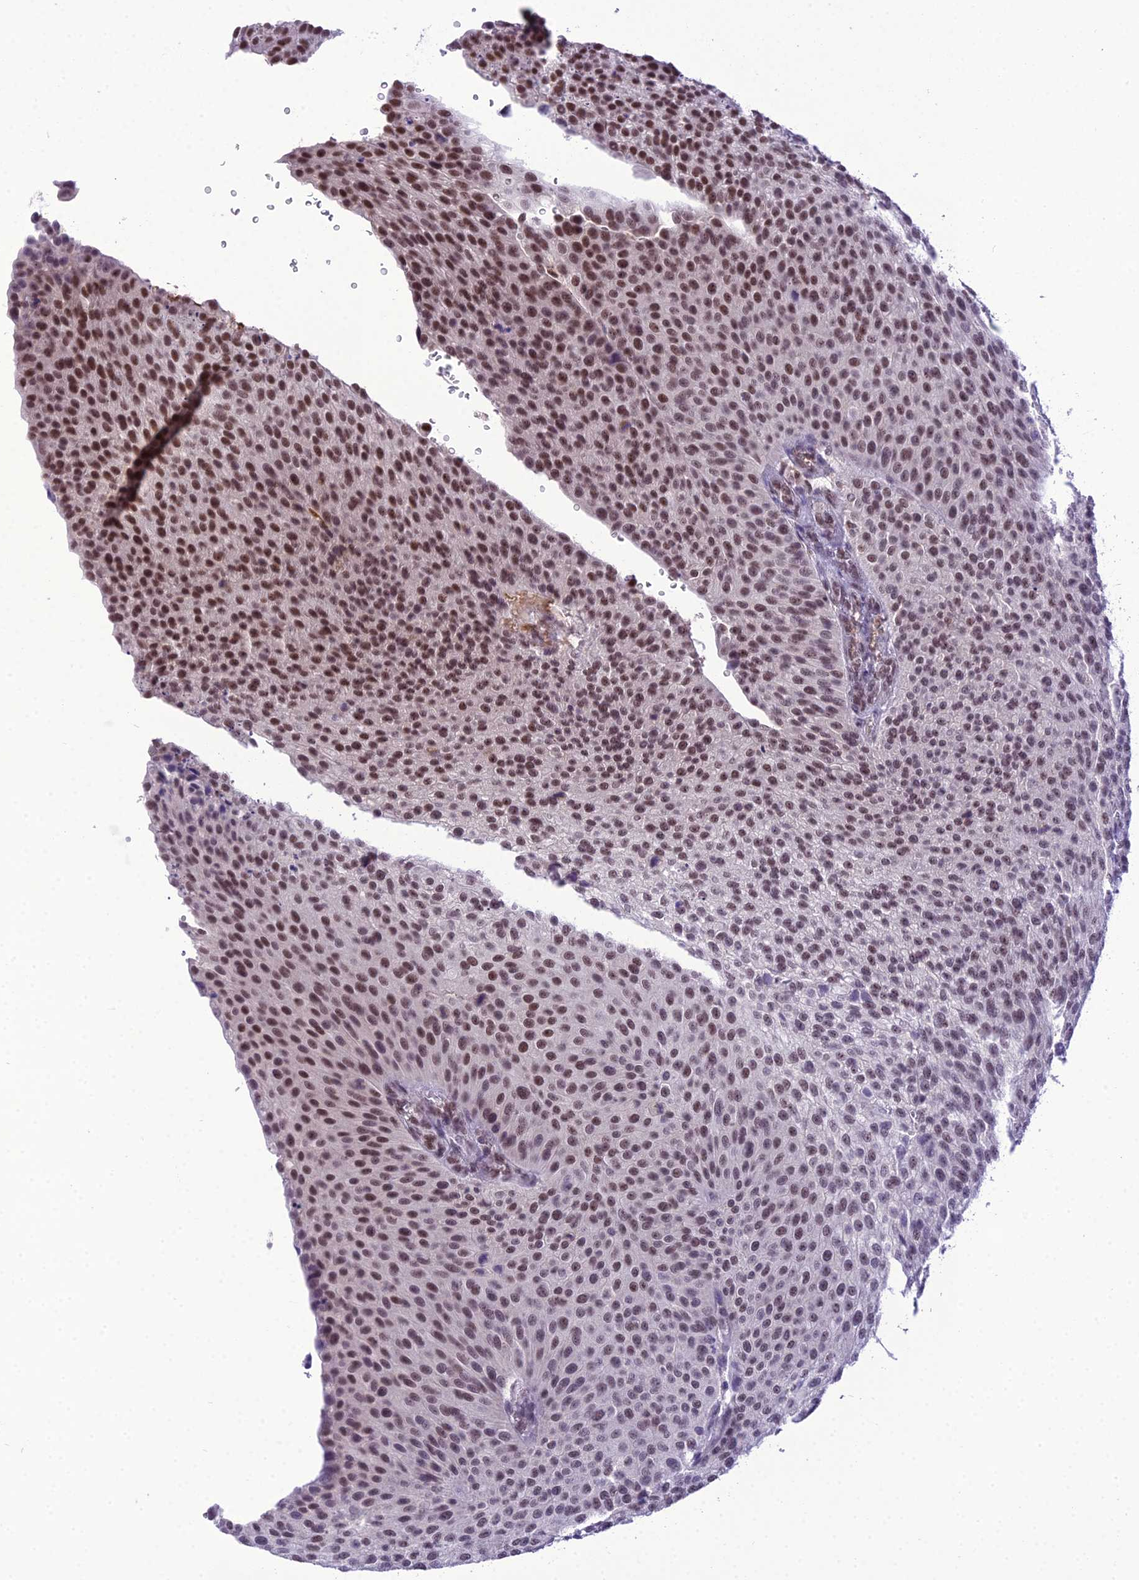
{"staining": {"intensity": "strong", "quantity": "25%-75%", "location": "nuclear"}, "tissue": "urothelial cancer", "cell_type": "Tumor cells", "image_type": "cancer", "snomed": [{"axis": "morphology", "description": "Urothelial carcinoma, Low grade"}, {"axis": "topography", "description": "Smooth muscle"}, {"axis": "topography", "description": "Urinary bladder"}], "caption": "Protein staining of urothelial carcinoma (low-grade) tissue exhibits strong nuclear staining in about 25%-75% of tumor cells.", "gene": "SH3RF3", "patient": {"sex": "male", "age": 60}}